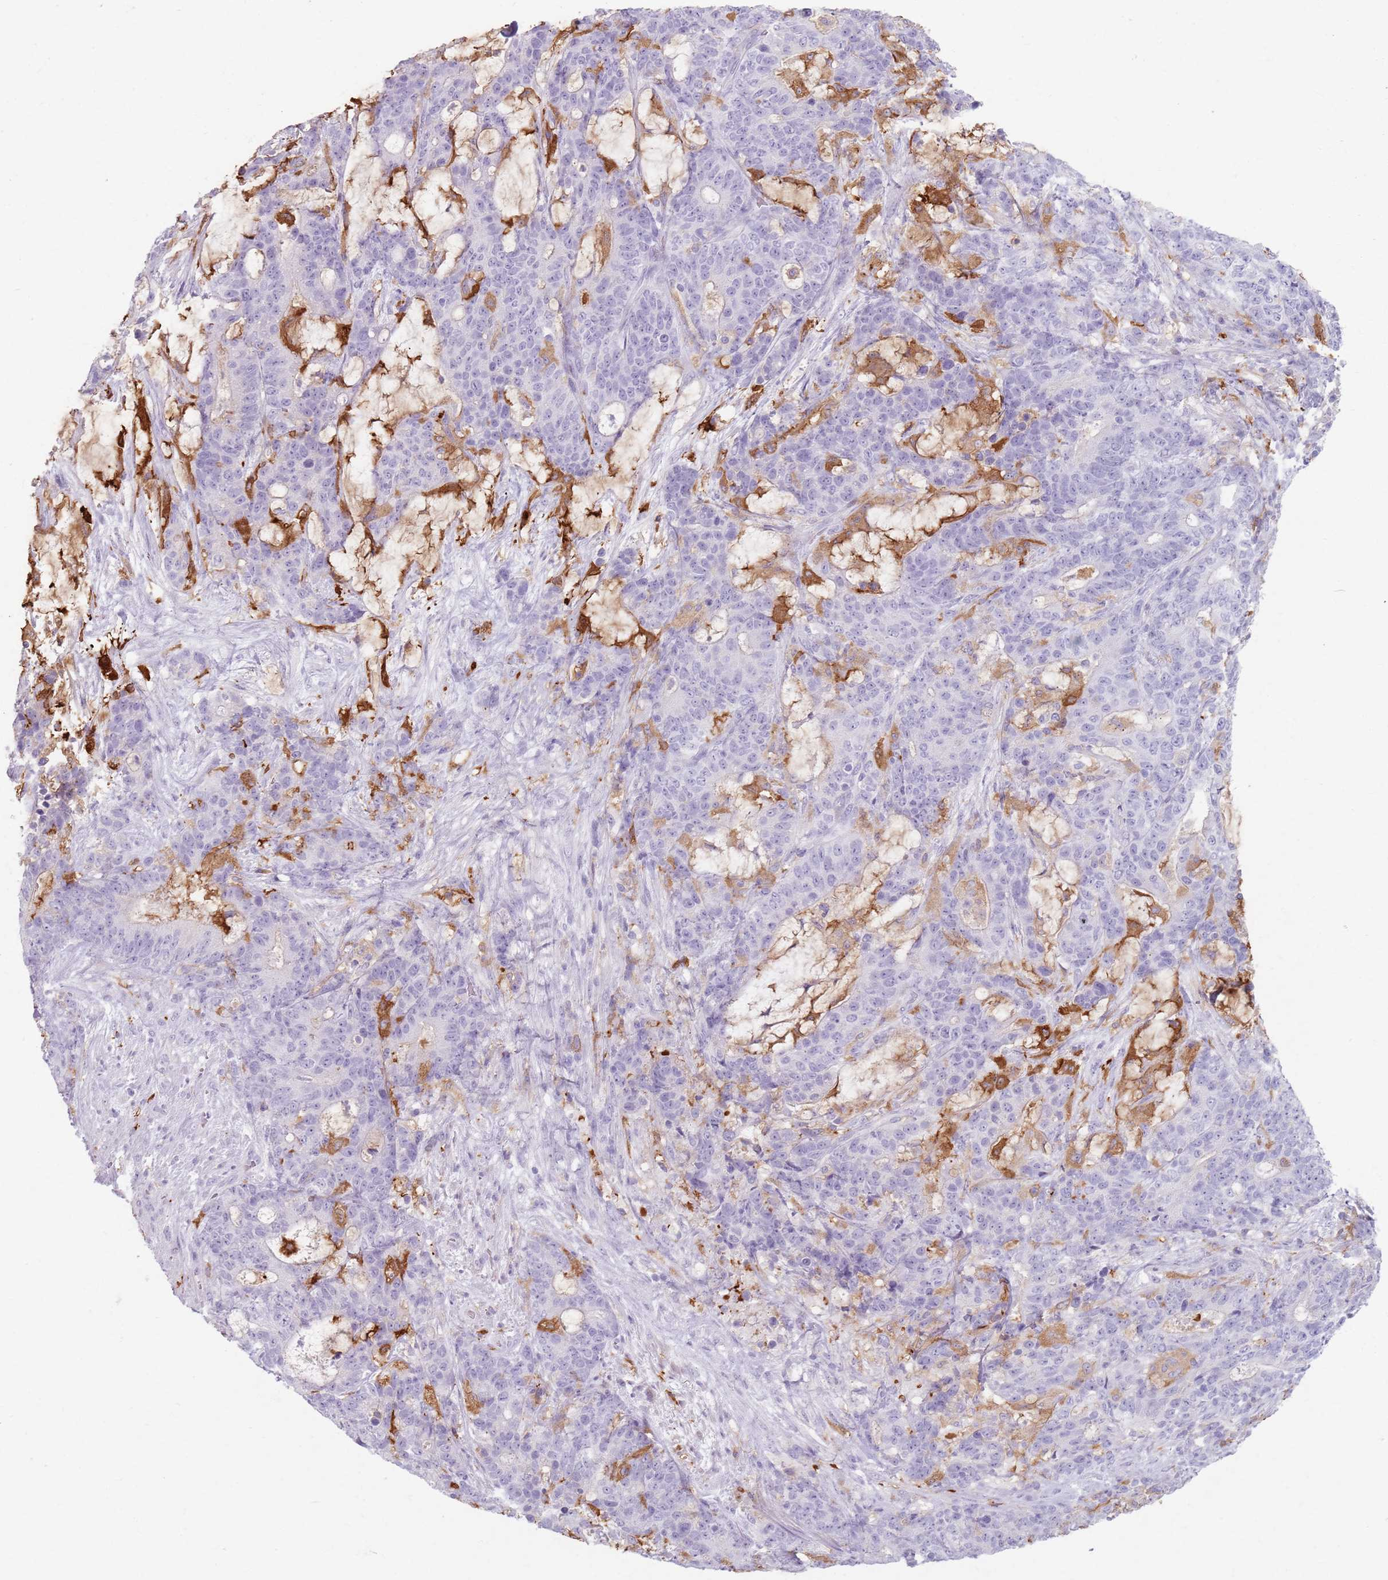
{"staining": {"intensity": "moderate", "quantity": "<25%", "location": "cytoplasmic/membranous"}, "tissue": "stomach cancer", "cell_type": "Tumor cells", "image_type": "cancer", "snomed": [{"axis": "morphology", "description": "Normal tissue, NOS"}, {"axis": "morphology", "description": "Adenocarcinoma, NOS"}, {"axis": "topography", "description": "Stomach"}], "caption": "There is low levels of moderate cytoplasmic/membranous positivity in tumor cells of stomach cancer (adenocarcinoma), as demonstrated by immunohistochemical staining (brown color).", "gene": "GDPGP1", "patient": {"sex": "female", "age": 64}}